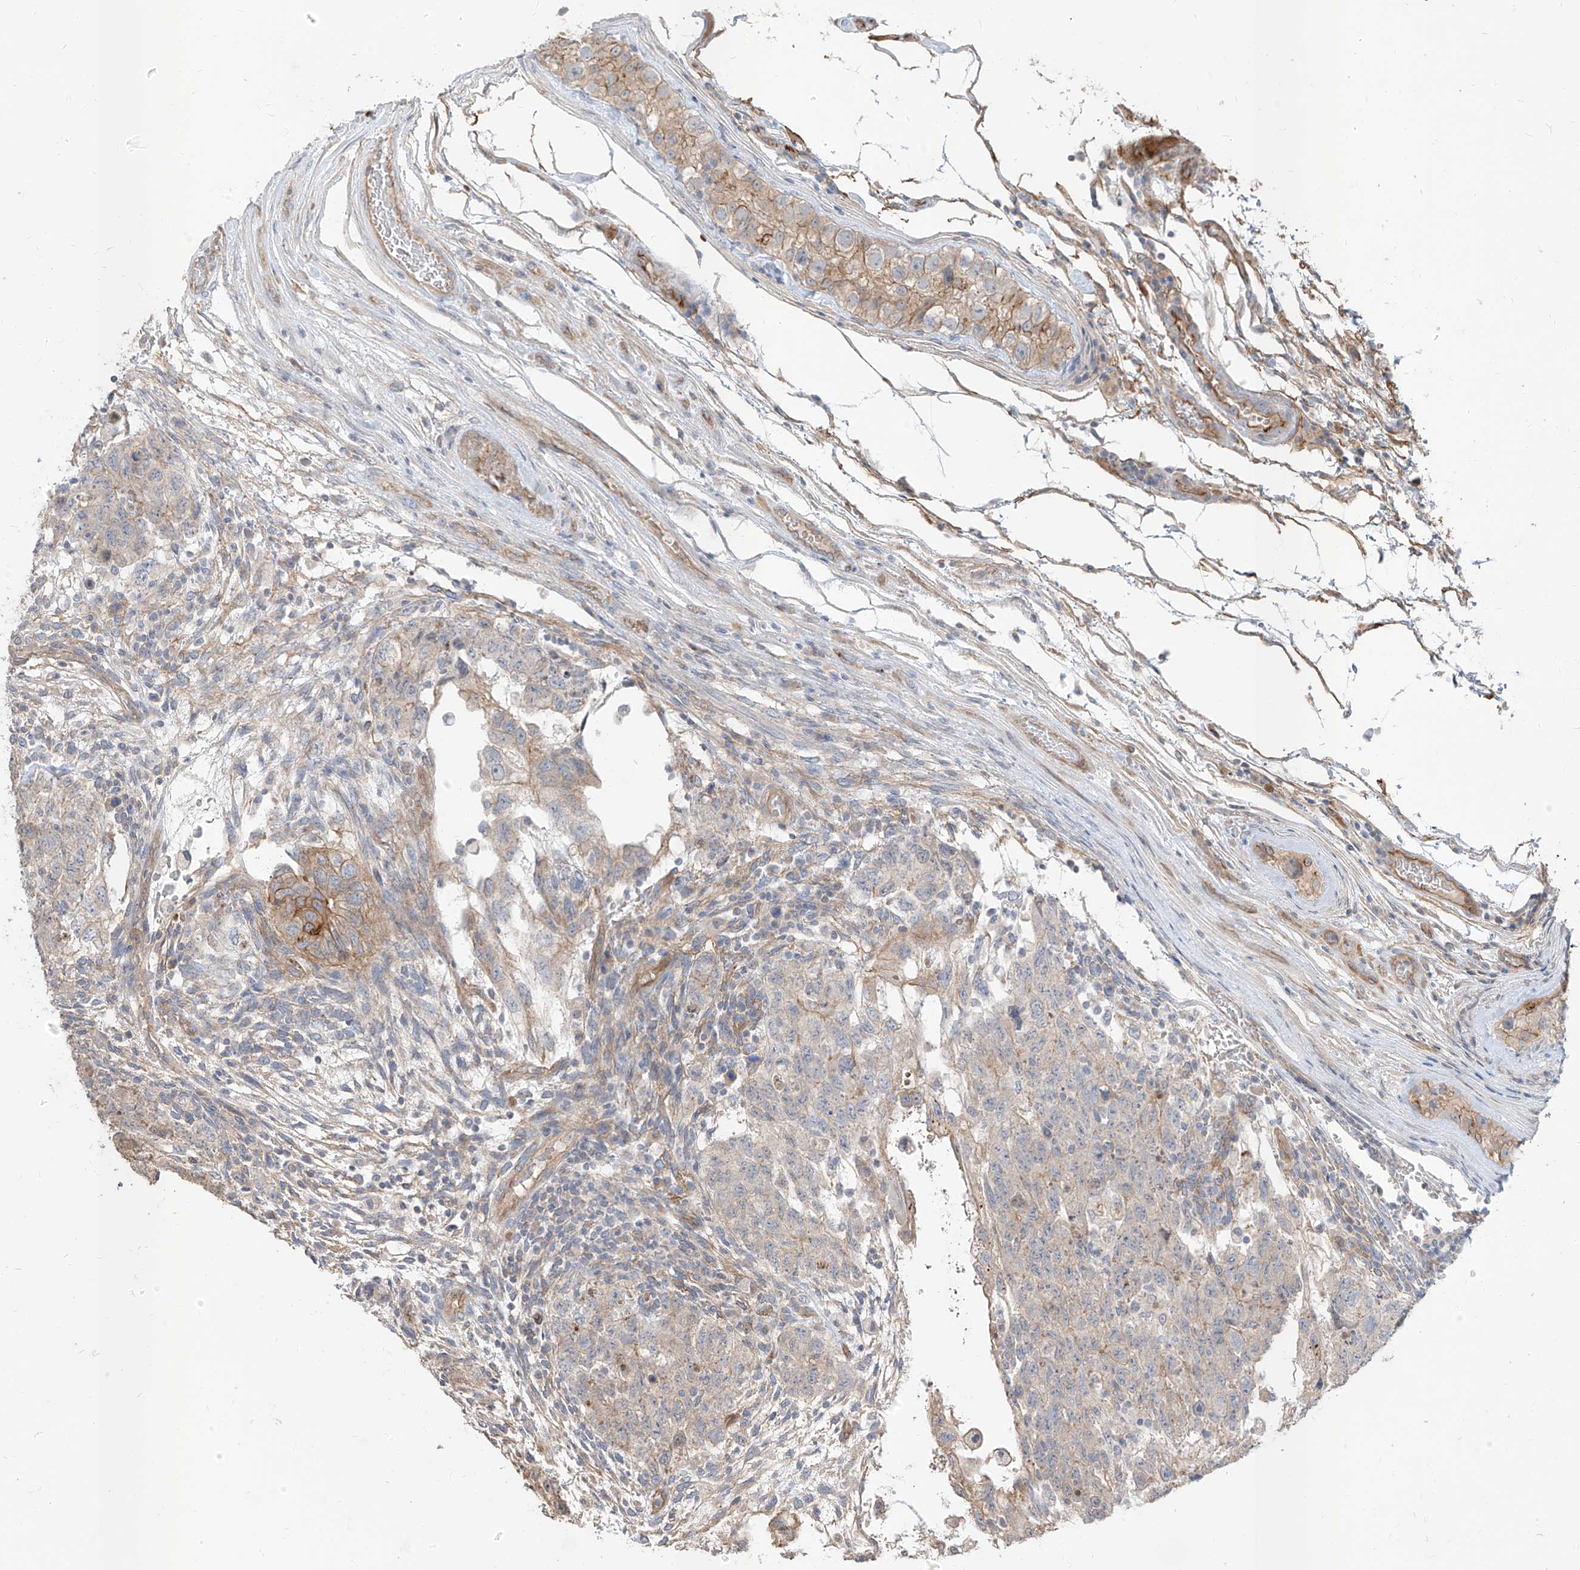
{"staining": {"intensity": "moderate", "quantity": "<25%", "location": "cytoplasmic/membranous"}, "tissue": "testis cancer", "cell_type": "Tumor cells", "image_type": "cancer", "snomed": [{"axis": "morphology", "description": "Normal tissue, NOS"}, {"axis": "morphology", "description": "Carcinoma, Embryonal, NOS"}, {"axis": "topography", "description": "Testis"}], "caption": "Protein analysis of embryonal carcinoma (testis) tissue reveals moderate cytoplasmic/membranous staining in about <25% of tumor cells.", "gene": "EPHX4", "patient": {"sex": "male", "age": 36}}